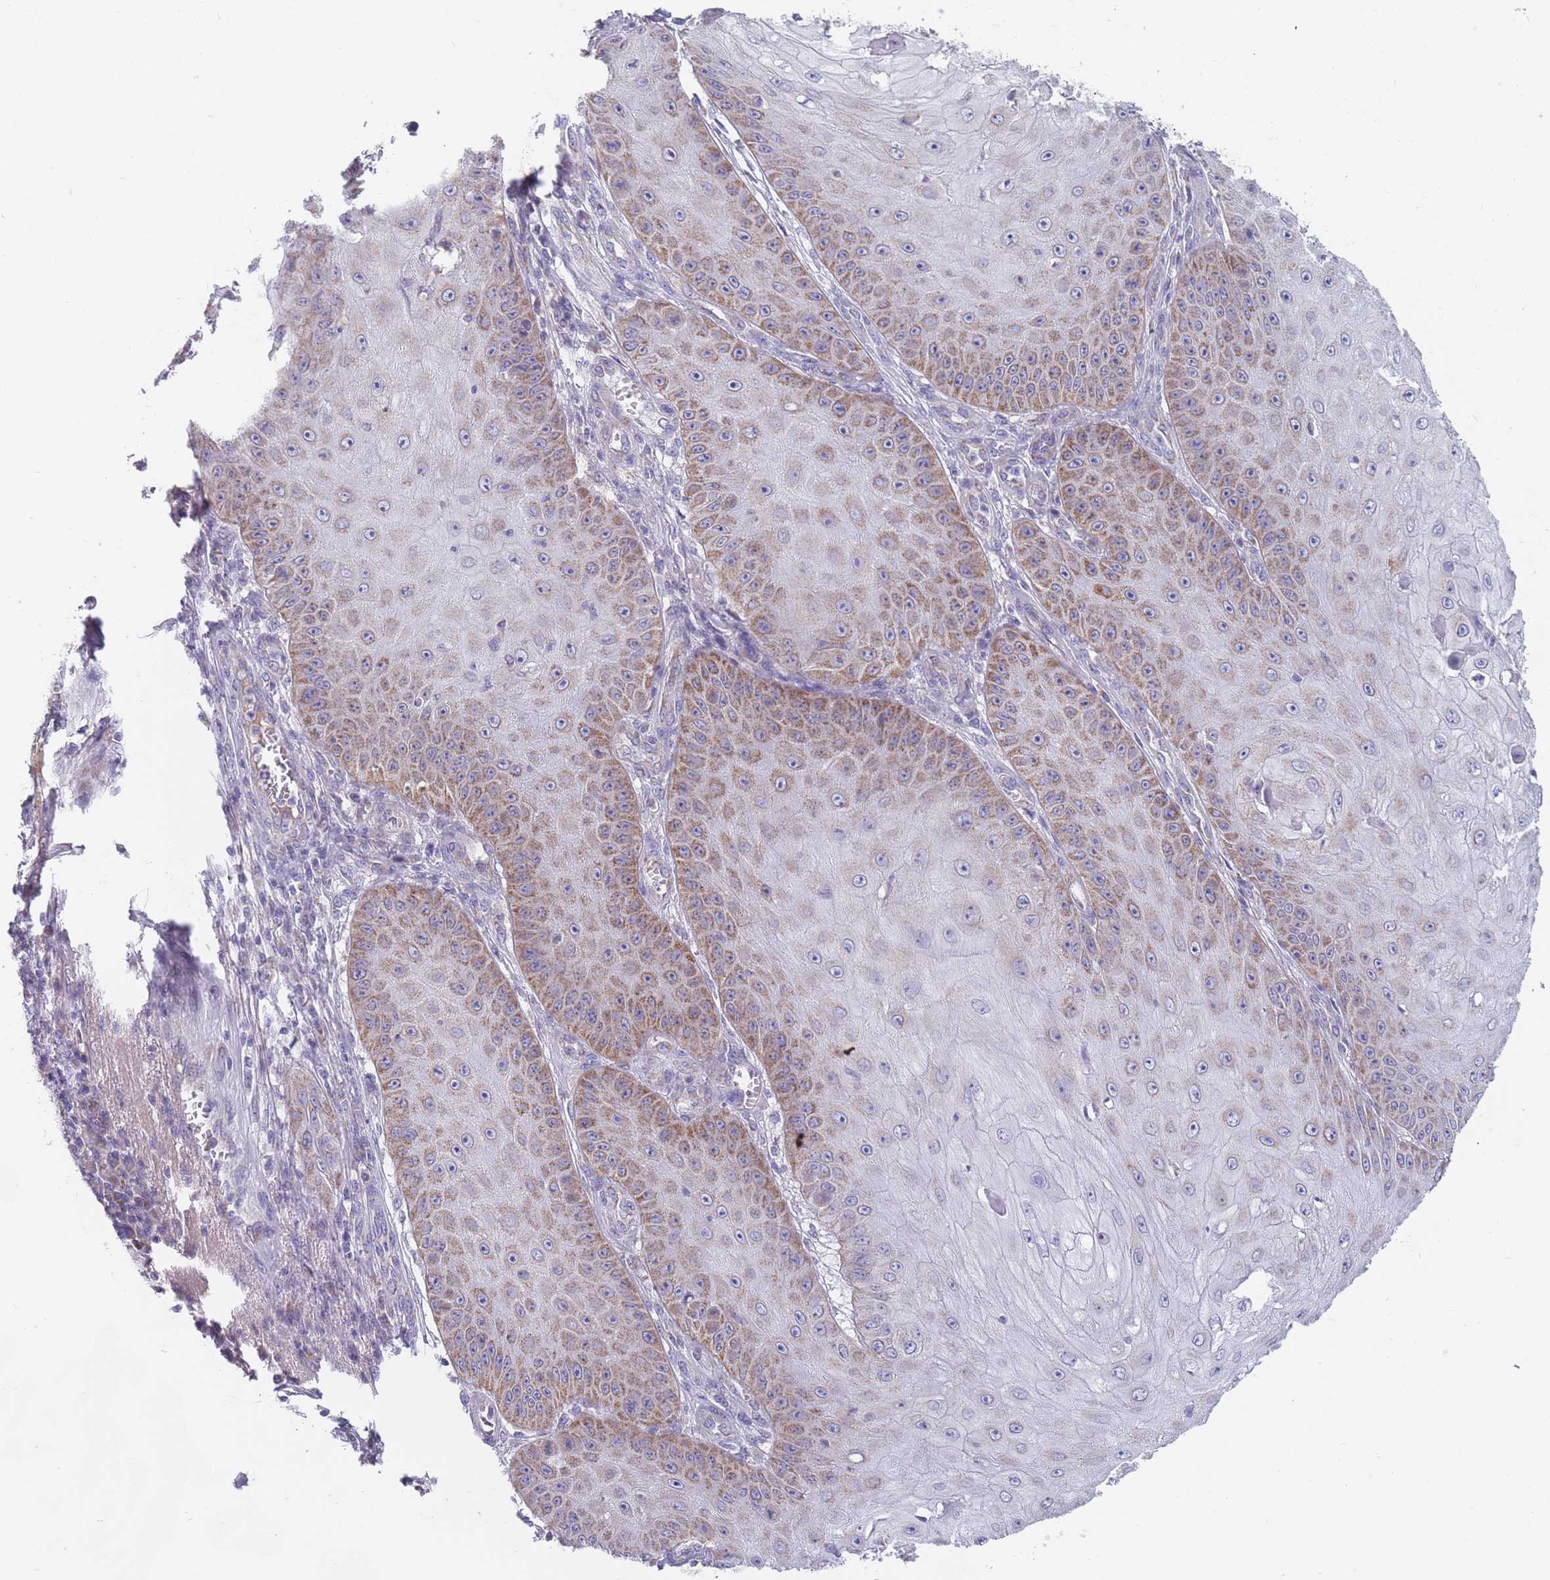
{"staining": {"intensity": "moderate", "quantity": ">75%", "location": "cytoplasmic/membranous"}, "tissue": "skin cancer", "cell_type": "Tumor cells", "image_type": "cancer", "snomed": [{"axis": "morphology", "description": "Squamous cell carcinoma, NOS"}, {"axis": "topography", "description": "Skin"}], "caption": "Human skin squamous cell carcinoma stained for a protein (brown) displays moderate cytoplasmic/membranous positive expression in about >75% of tumor cells.", "gene": "MRPS14", "patient": {"sex": "male", "age": 70}}